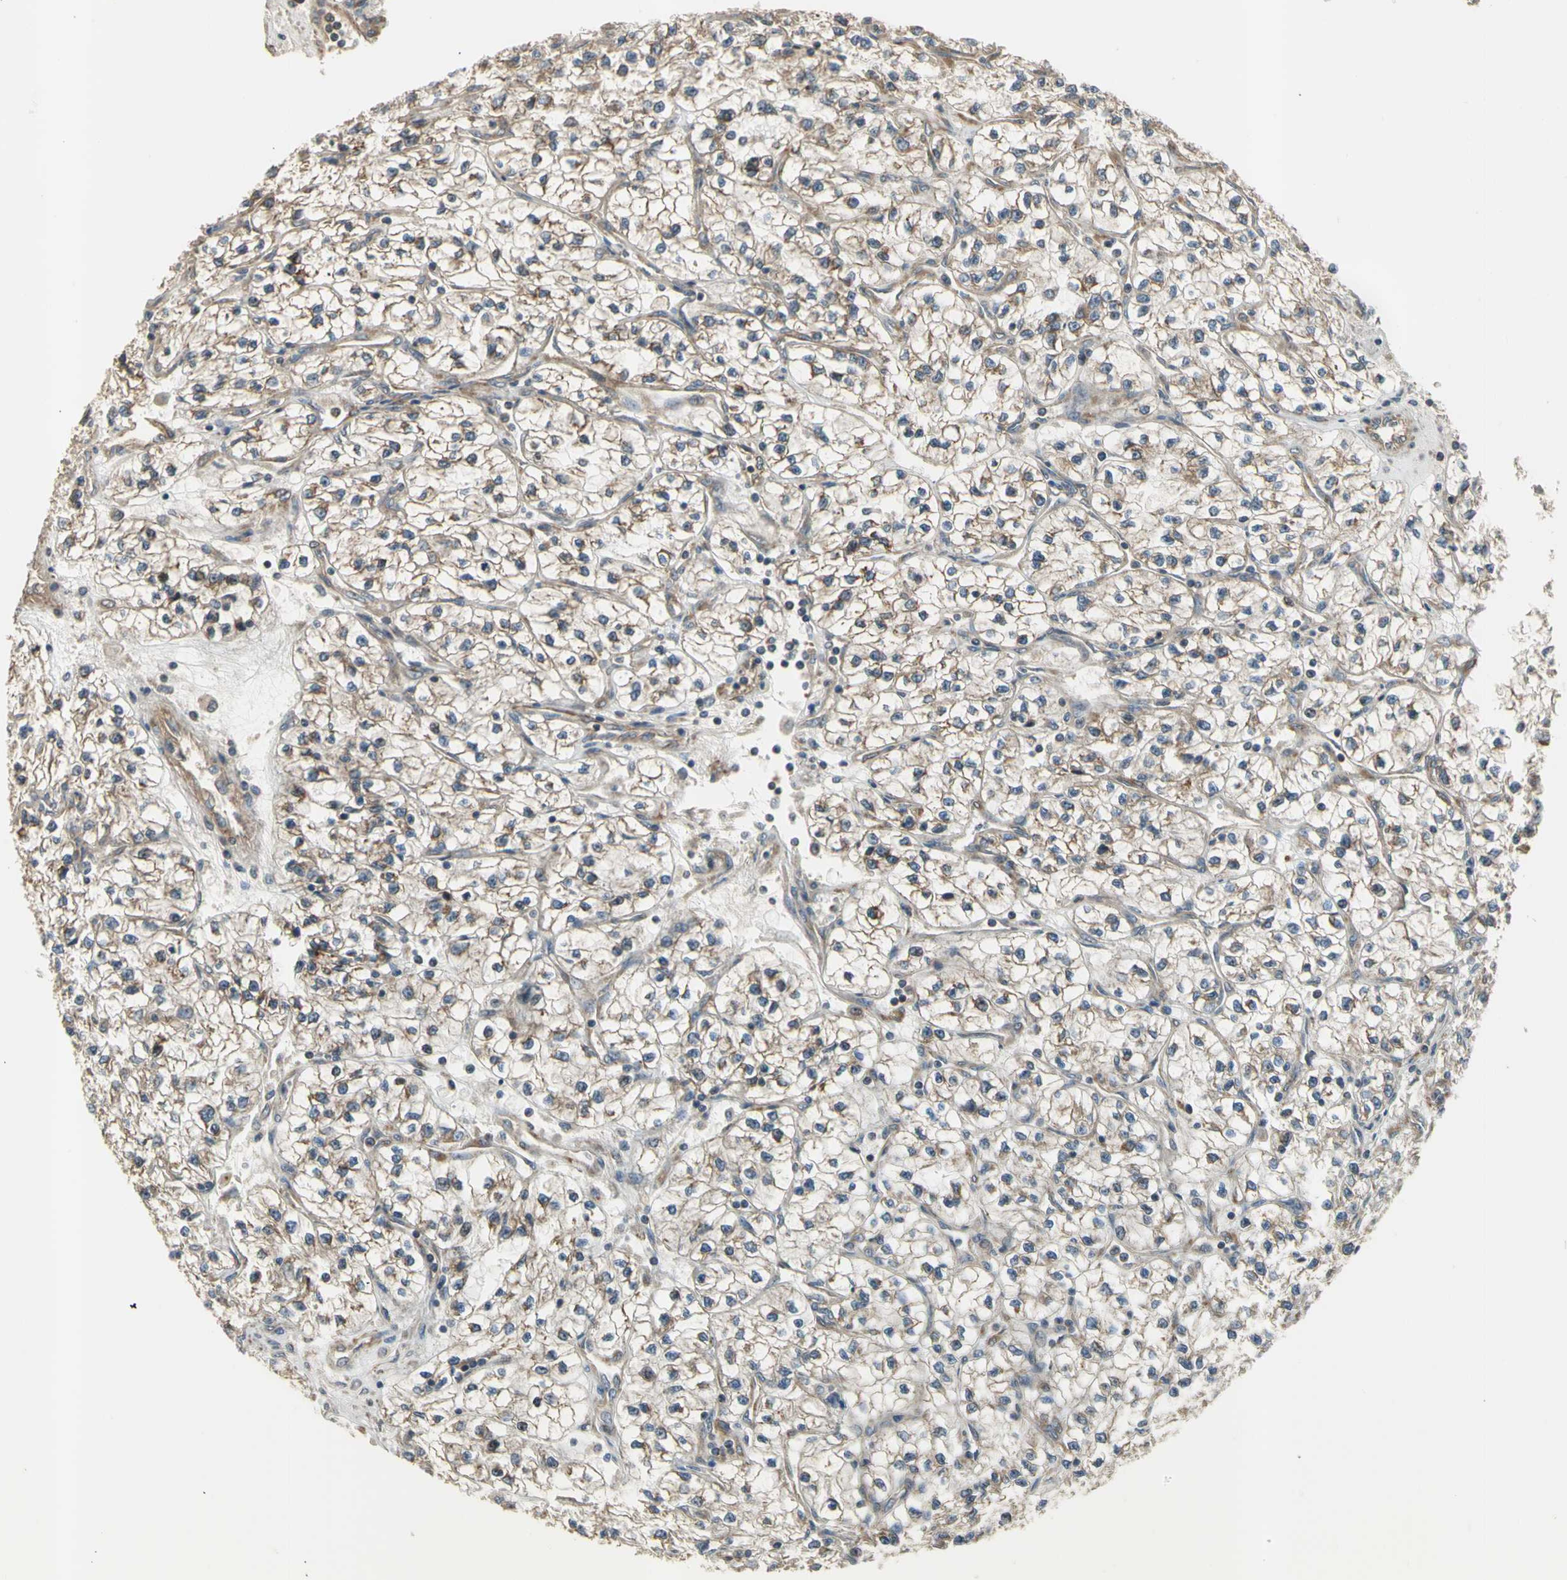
{"staining": {"intensity": "moderate", "quantity": "25%-75%", "location": "cytoplasmic/membranous"}, "tissue": "renal cancer", "cell_type": "Tumor cells", "image_type": "cancer", "snomed": [{"axis": "morphology", "description": "Adenocarcinoma, NOS"}, {"axis": "topography", "description": "Kidney"}], "caption": "Tumor cells reveal medium levels of moderate cytoplasmic/membranous positivity in approximately 25%-75% of cells in human adenocarcinoma (renal).", "gene": "EFNB2", "patient": {"sex": "female", "age": 57}}